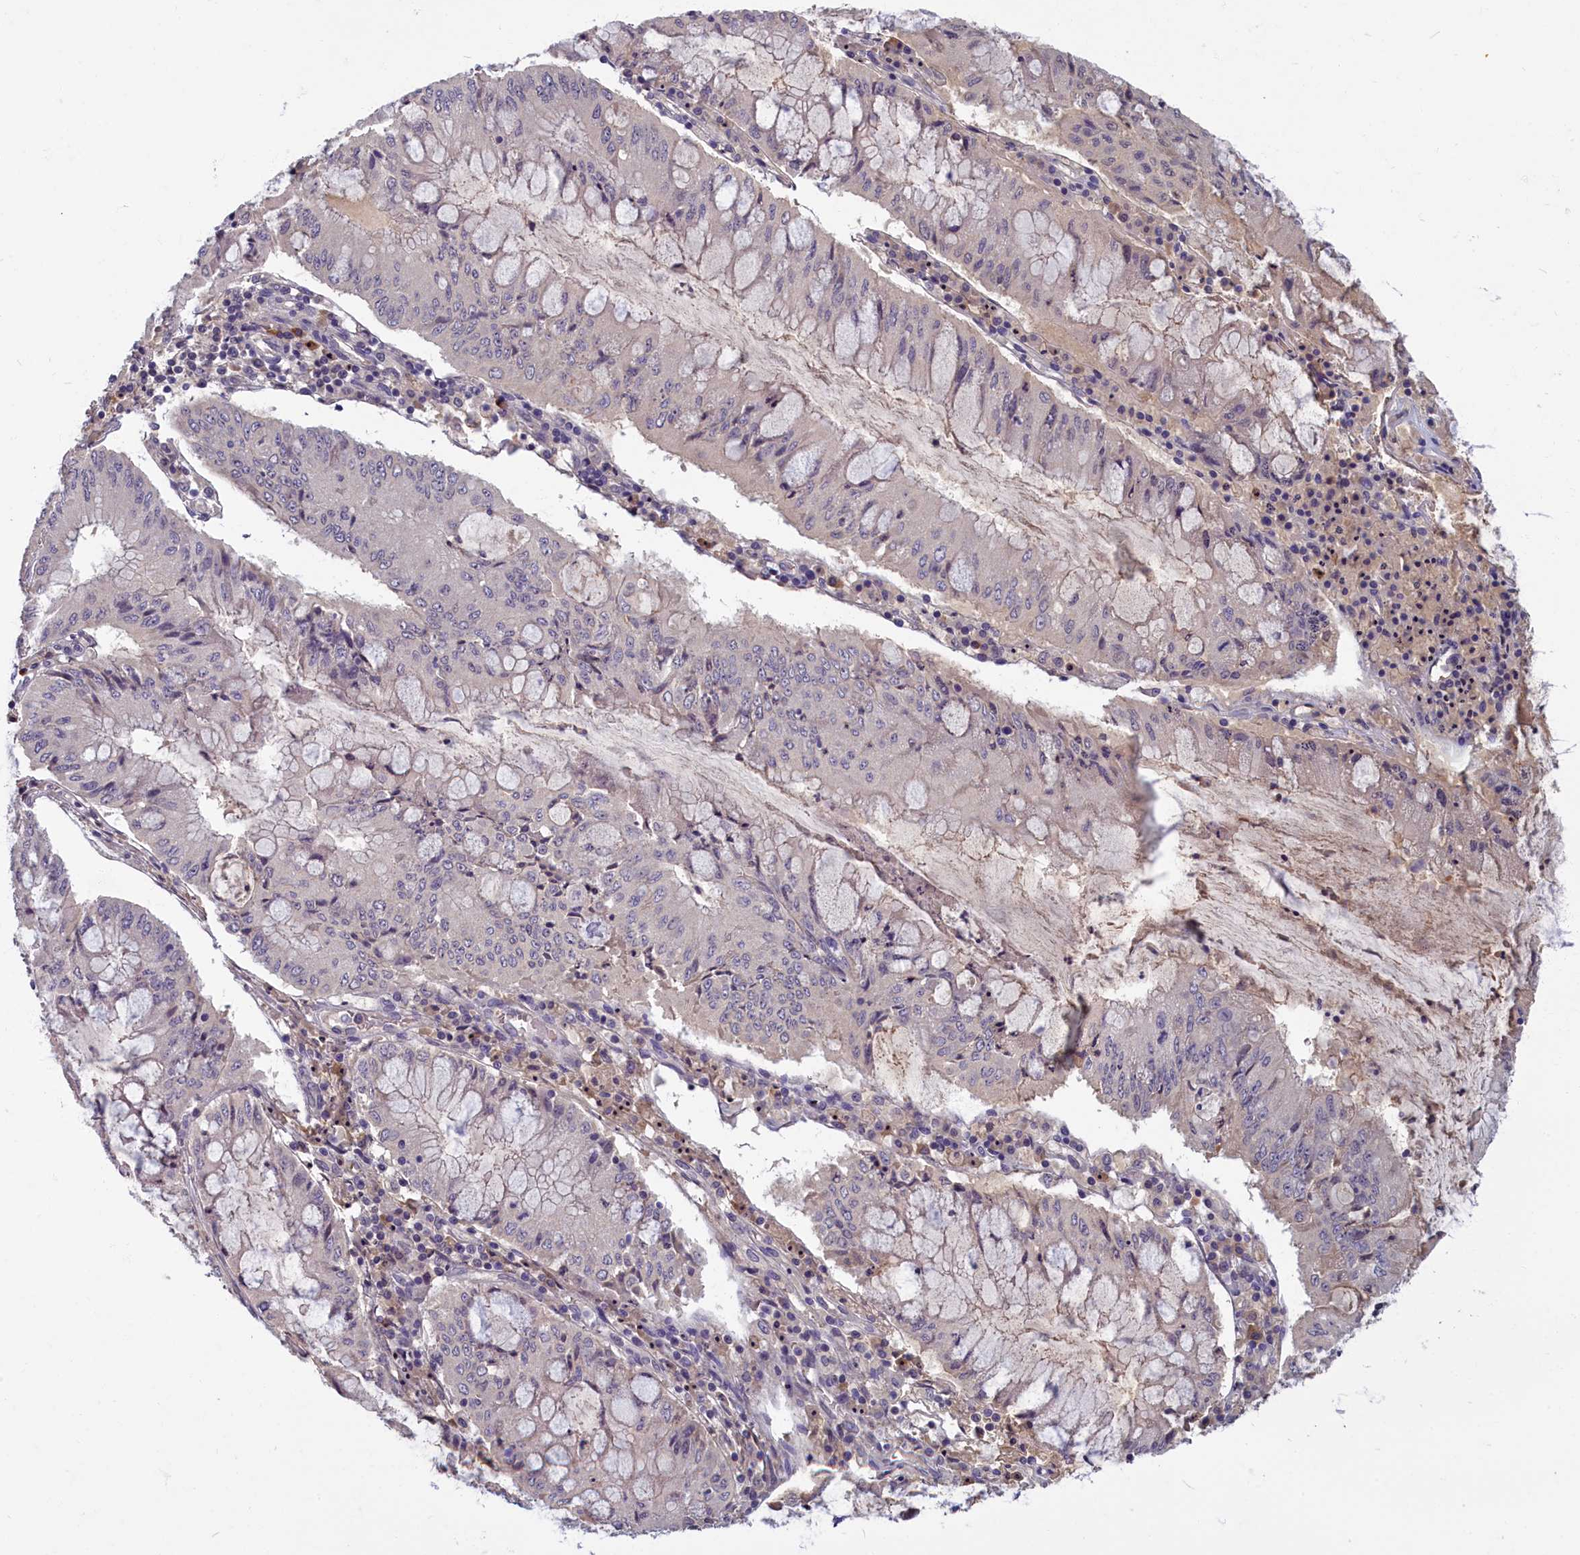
{"staining": {"intensity": "negative", "quantity": "none", "location": "none"}, "tissue": "pancreatic cancer", "cell_type": "Tumor cells", "image_type": "cancer", "snomed": [{"axis": "morphology", "description": "Adenocarcinoma, NOS"}, {"axis": "topography", "description": "Pancreas"}], "caption": "Protein analysis of pancreatic adenocarcinoma reveals no significant expression in tumor cells.", "gene": "SV2C", "patient": {"sex": "female", "age": 50}}